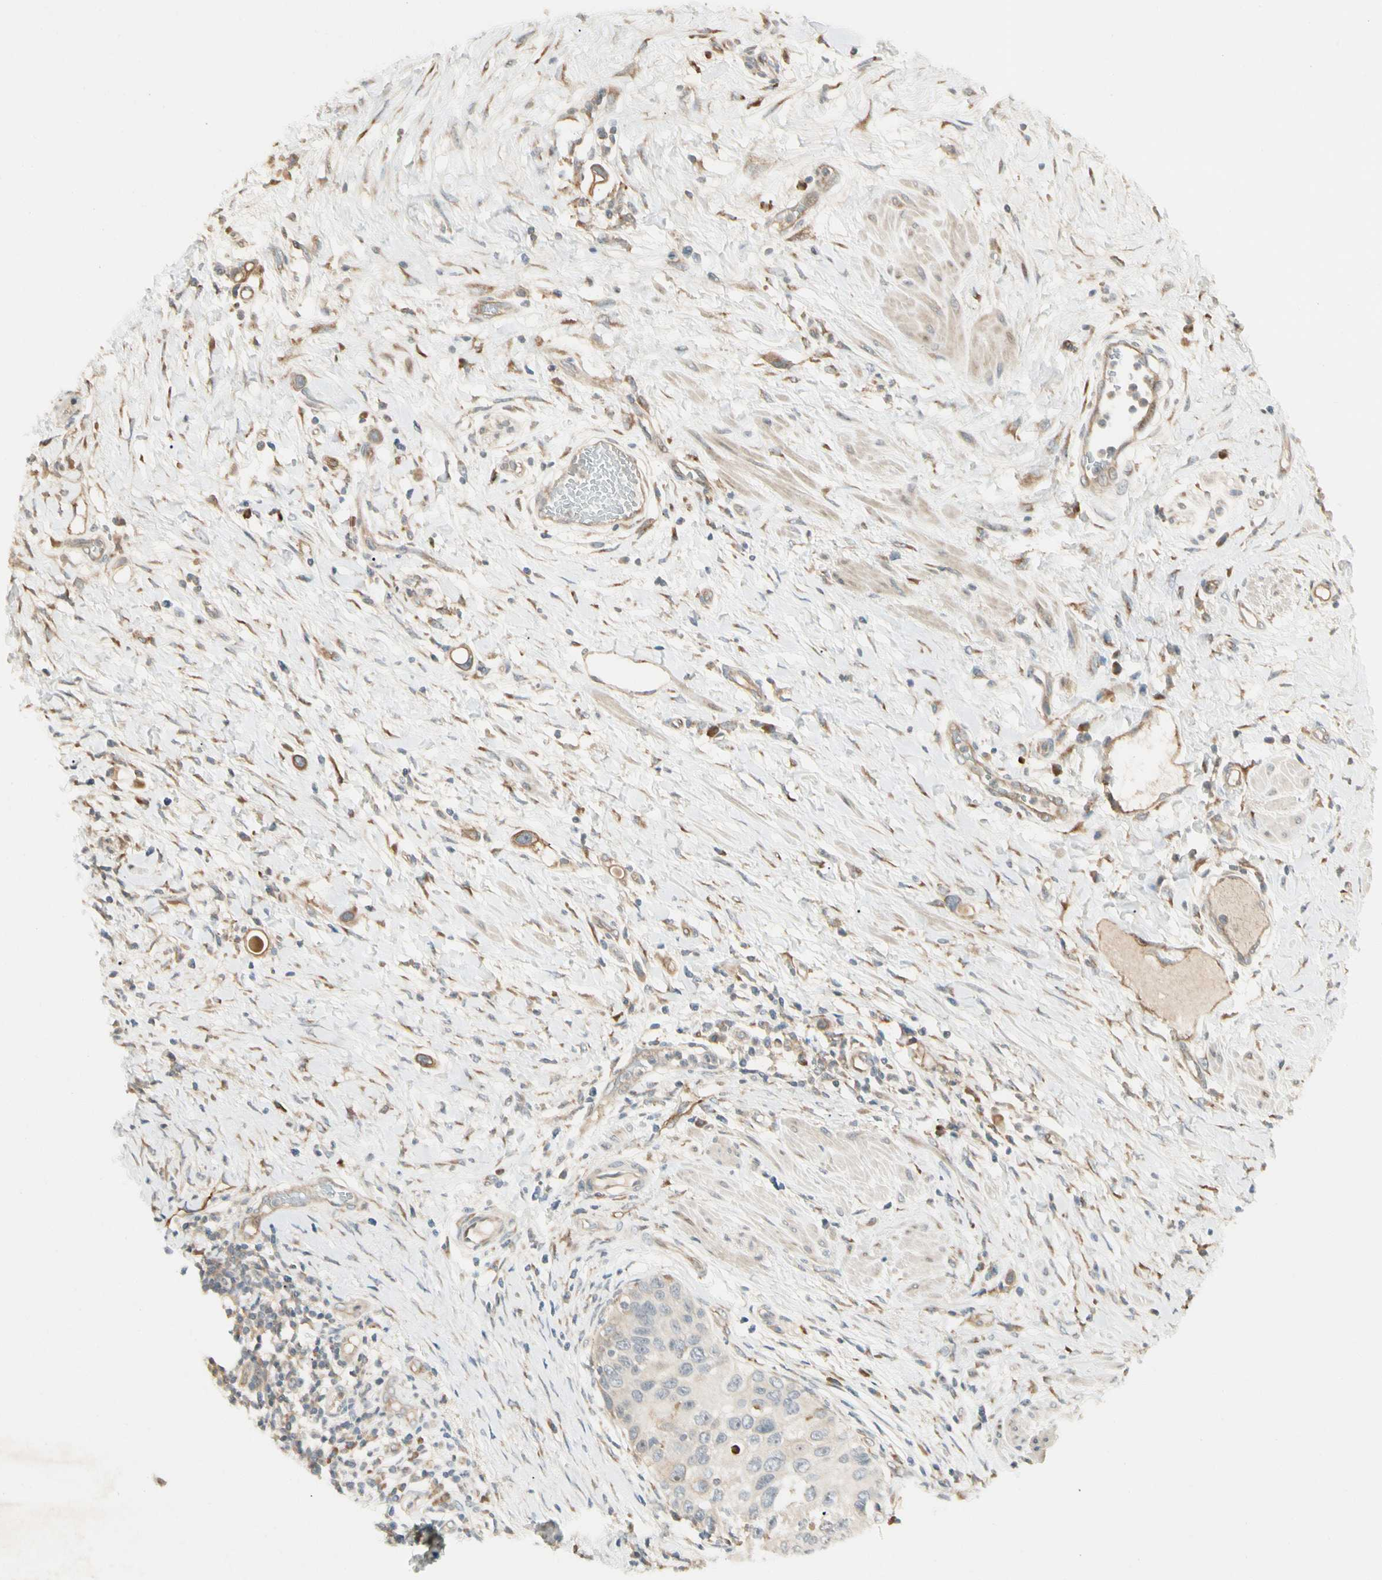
{"staining": {"intensity": "negative", "quantity": "none", "location": "none"}, "tissue": "urothelial cancer", "cell_type": "Tumor cells", "image_type": "cancer", "snomed": [{"axis": "morphology", "description": "Urothelial carcinoma, High grade"}, {"axis": "topography", "description": "Urinary bladder"}], "caption": "Immunohistochemical staining of human urothelial carcinoma (high-grade) reveals no significant positivity in tumor cells. The staining was performed using DAB to visualize the protein expression in brown, while the nuclei were stained in blue with hematoxylin (Magnification: 20x).", "gene": "FNDC3B", "patient": {"sex": "female", "age": 56}}